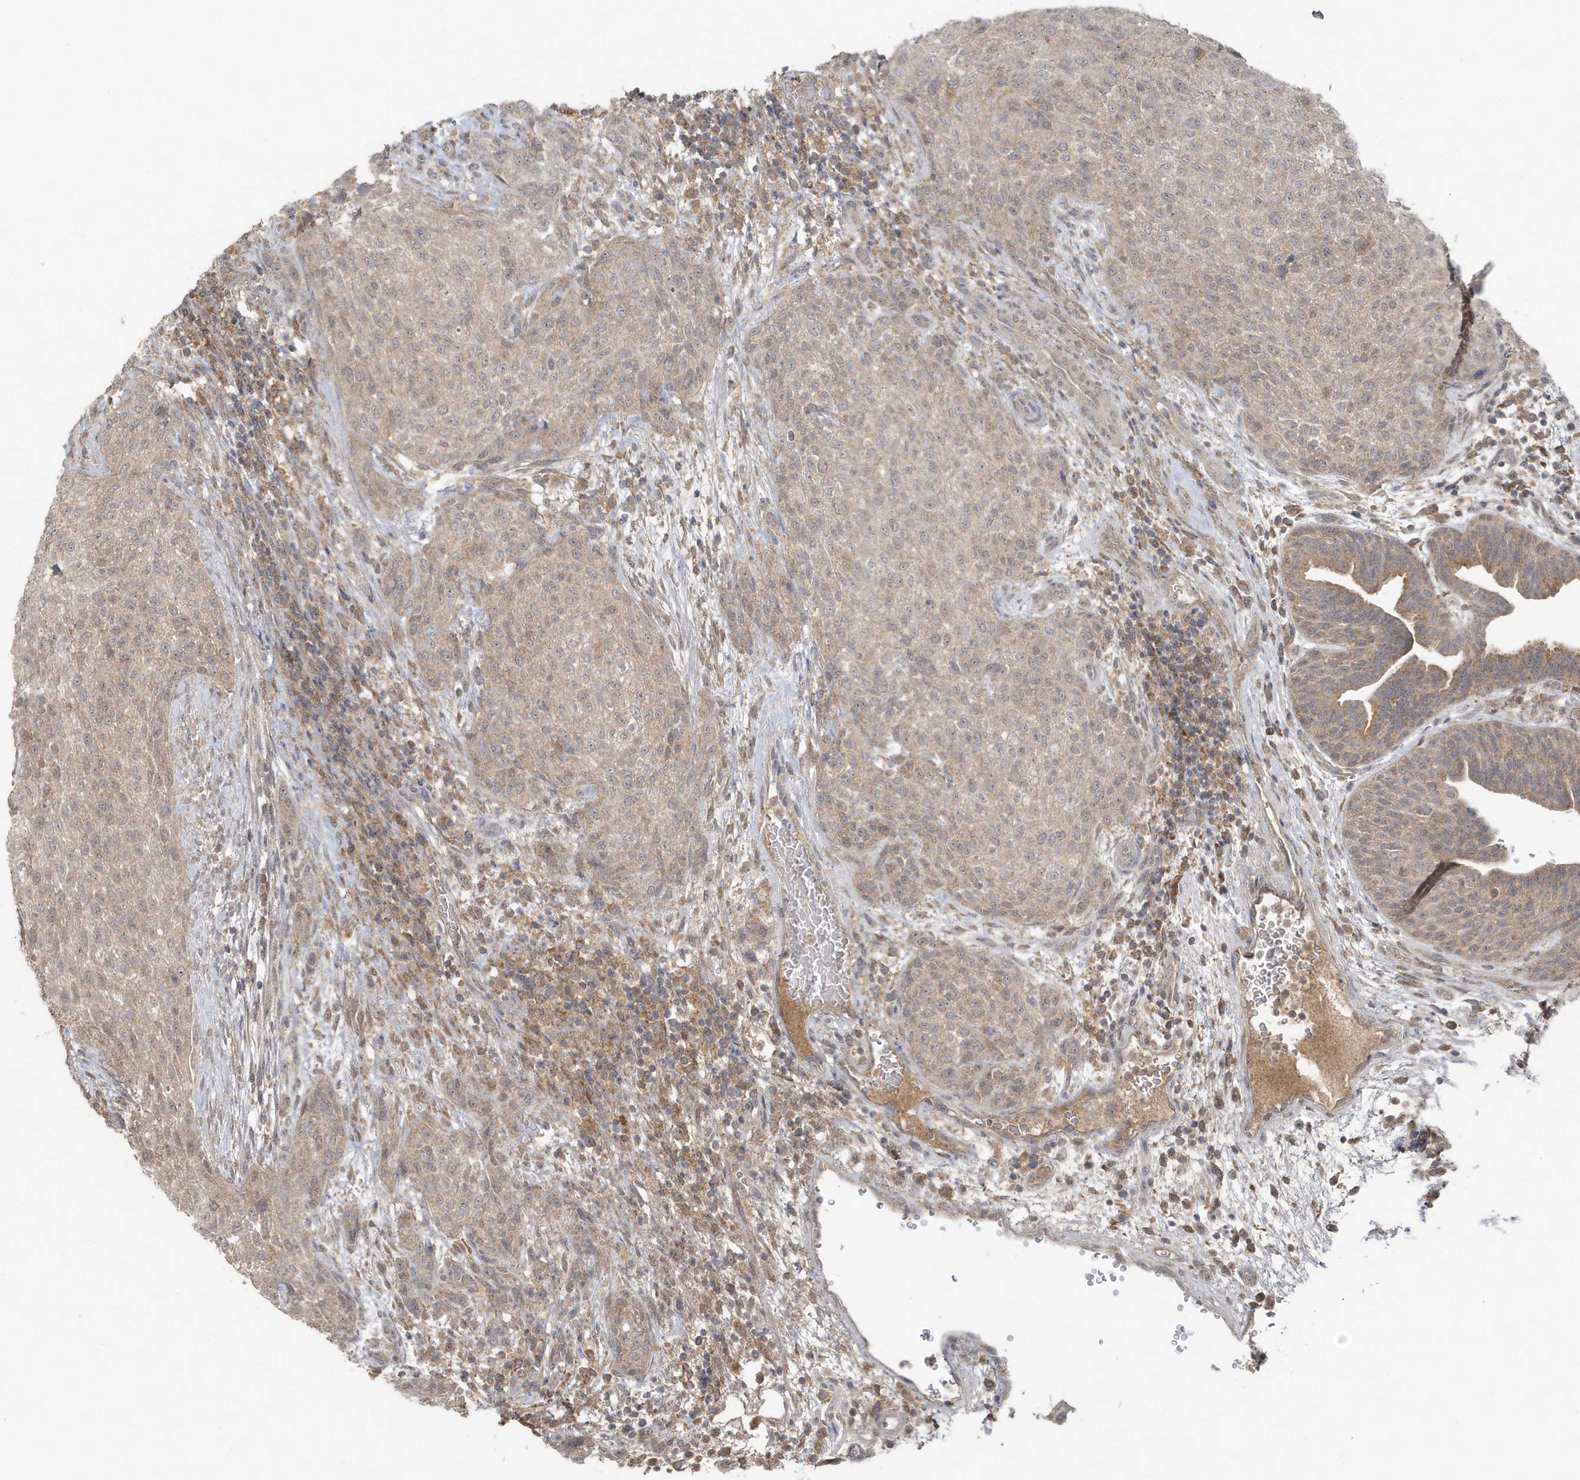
{"staining": {"intensity": "weak", "quantity": ">75%", "location": "cytoplasmic/membranous"}, "tissue": "urothelial cancer", "cell_type": "Tumor cells", "image_type": "cancer", "snomed": [{"axis": "morphology", "description": "Urothelial carcinoma, High grade"}, {"axis": "topography", "description": "Urinary bladder"}], "caption": "Immunohistochemical staining of human urothelial cancer reveals low levels of weak cytoplasmic/membranous protein expression in approximately >75% of tumor cells.", "gene": "C1RL", "patient": {"sex": "male", "age": 35}}